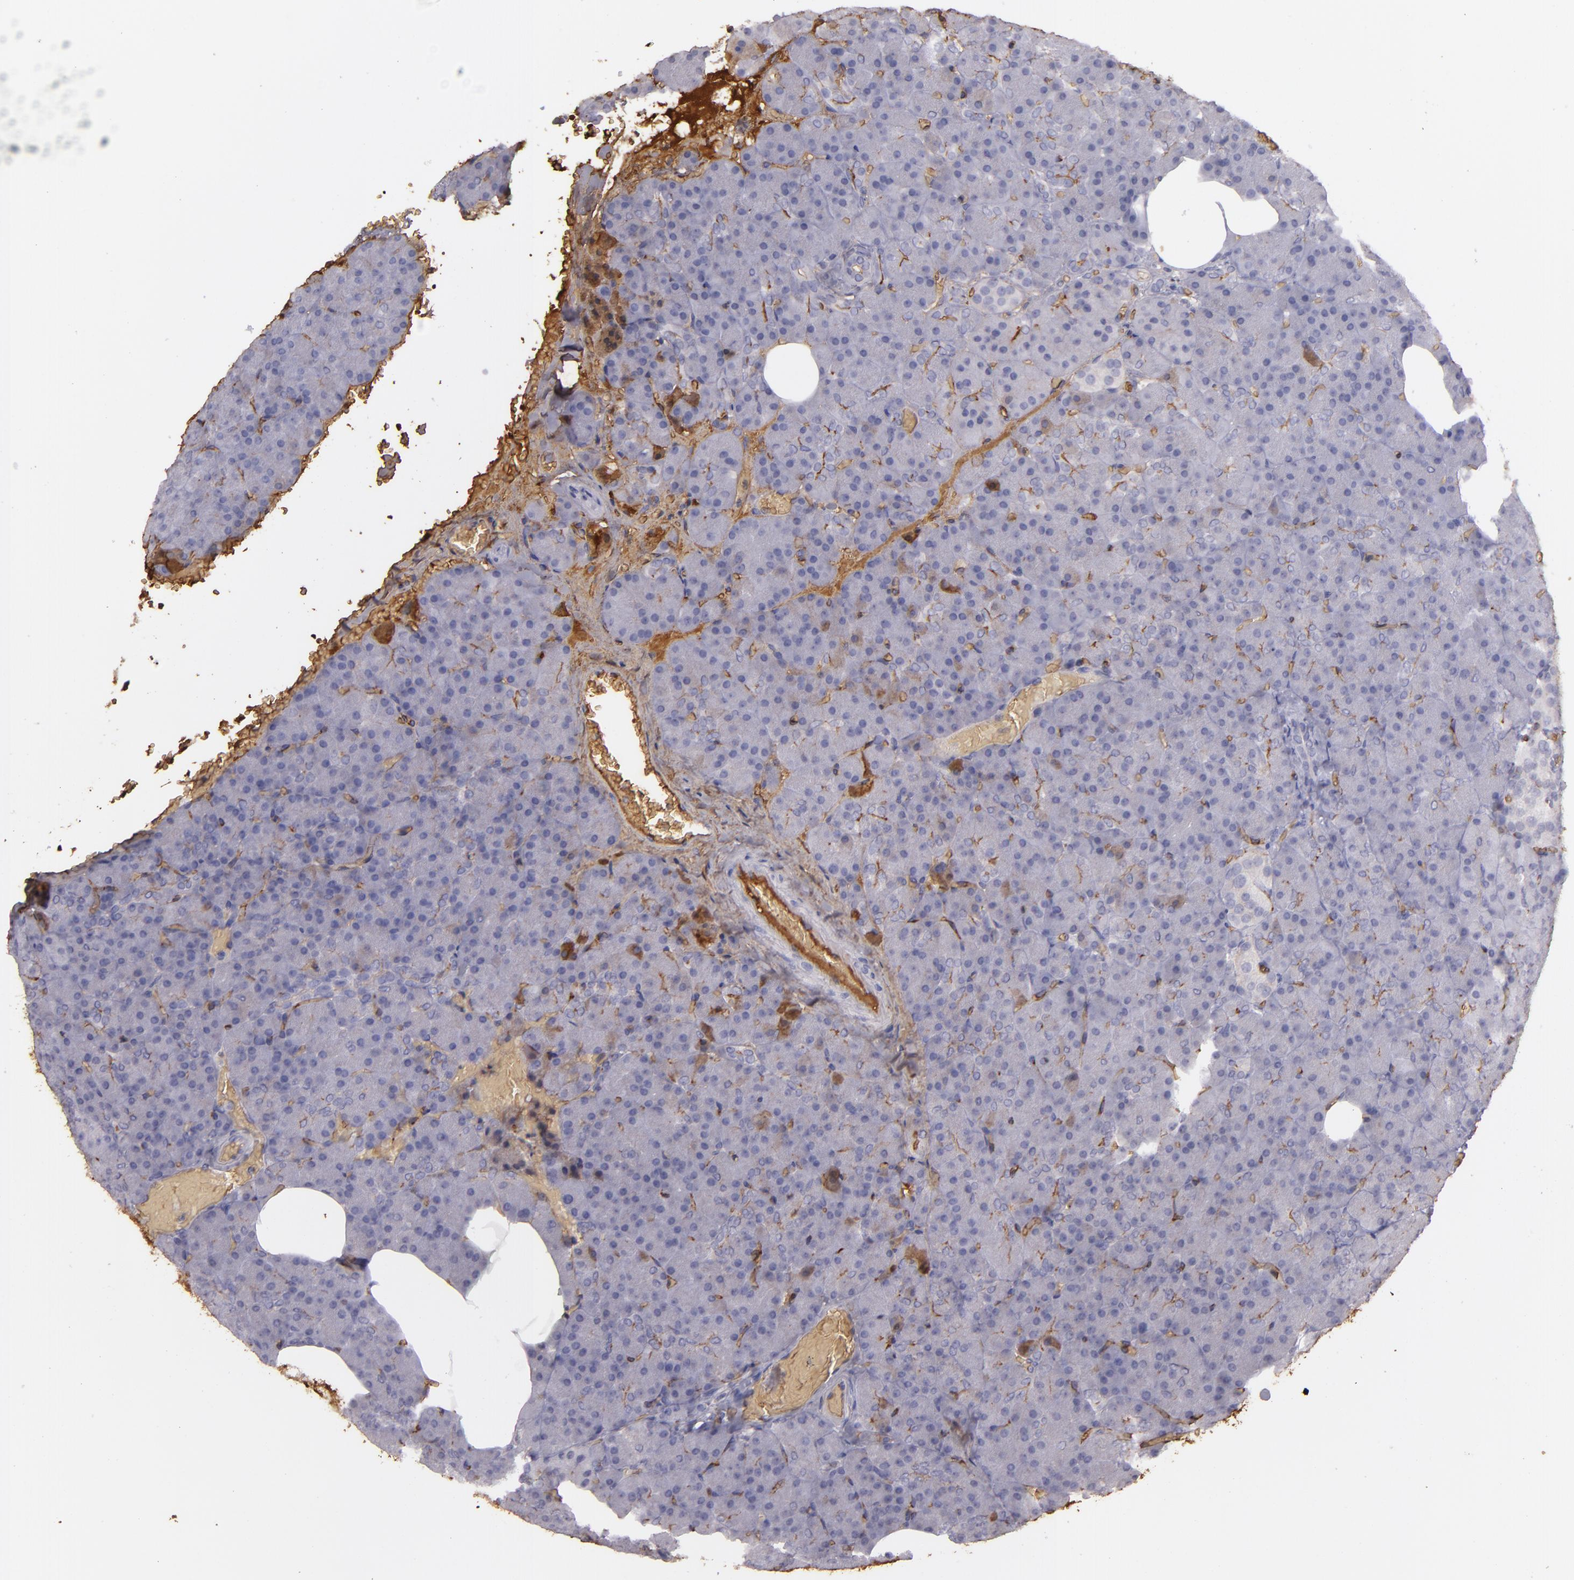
{"staining": {"intensity": "strong", "quantity": "25%-75%", "location": "cytoplasmic/membranous"}, "tissue": "carcinoid", "cell_type": "Tumor cells", "image_type": "cancer", "snomed": [{"axis": "morphology", "description": "Normal tissue, NOS"}, {"axis": "morphology", "description": "Carcinoid, malignant, NOS"}, {"axis": "topography", "description": "Pancreas"}], "caption": "Approximately 25%-75% of tumor cells in human malignant carcinoid demonstrate strong cytoplasmic/membranous protein staining as visualized by brown immunohistochemical staining.", "gene": "ACE", "patient": {"sex": "female", "age": 35}}